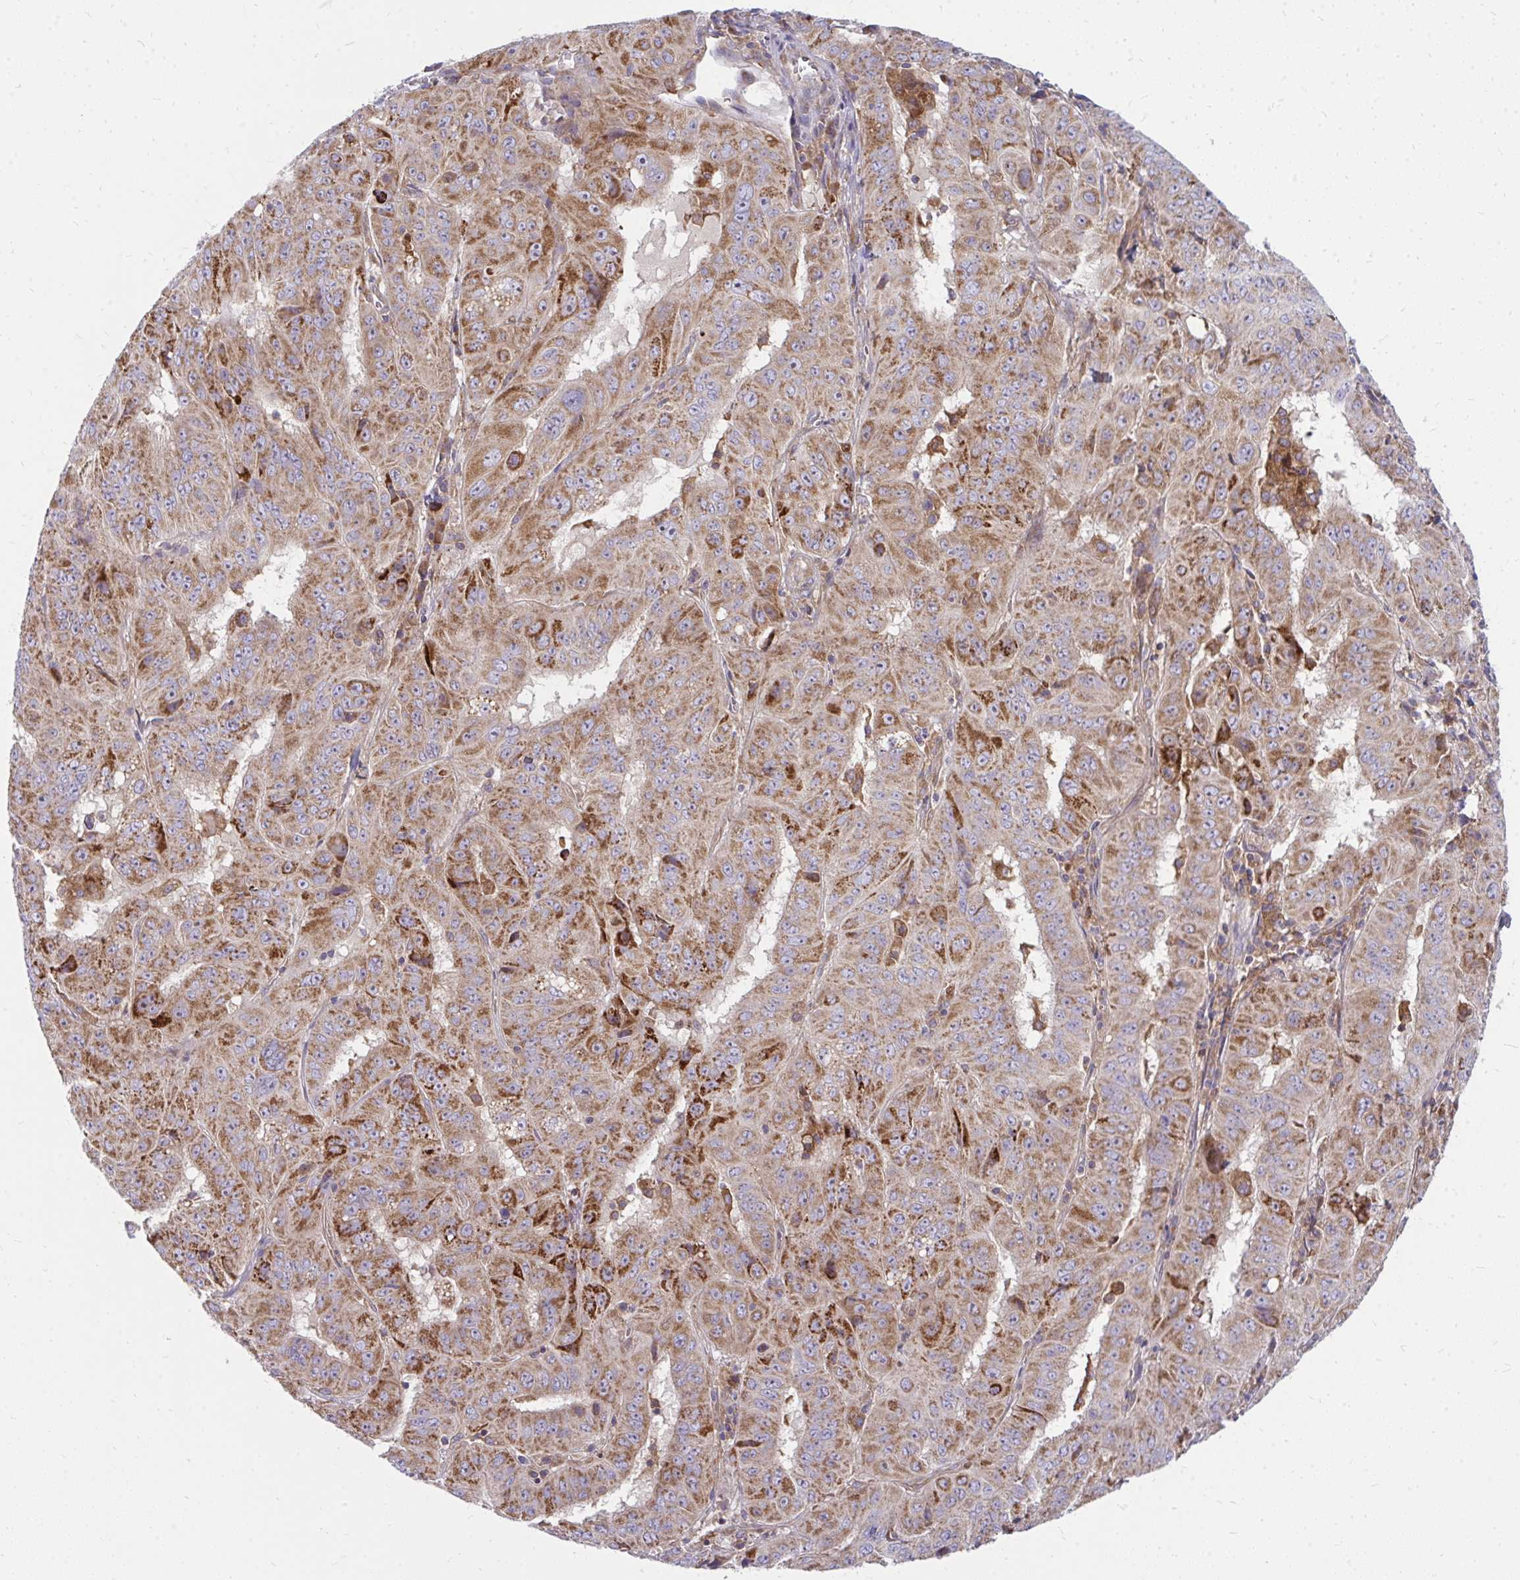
{"staining": {"intensity": "moderate", "quantity": ">75%", "location": "cytoplasmic/membranous"}, "tissue": "pancreatic cancer", "cell_type": "Tumor cells", "image_type": "cancer", "snomed": [{"axis": "morphology", "description": "Adenocarcinoma, NOS"}, {"axis": "topography", "description": "Pancreas"}], "caption": "Human pancreatic adenocarcinoma stained with a protein marker displays moderate staining in tumor cells.", "gene": "ASAP1", "patient": {"sex": "male", "age": 63}}